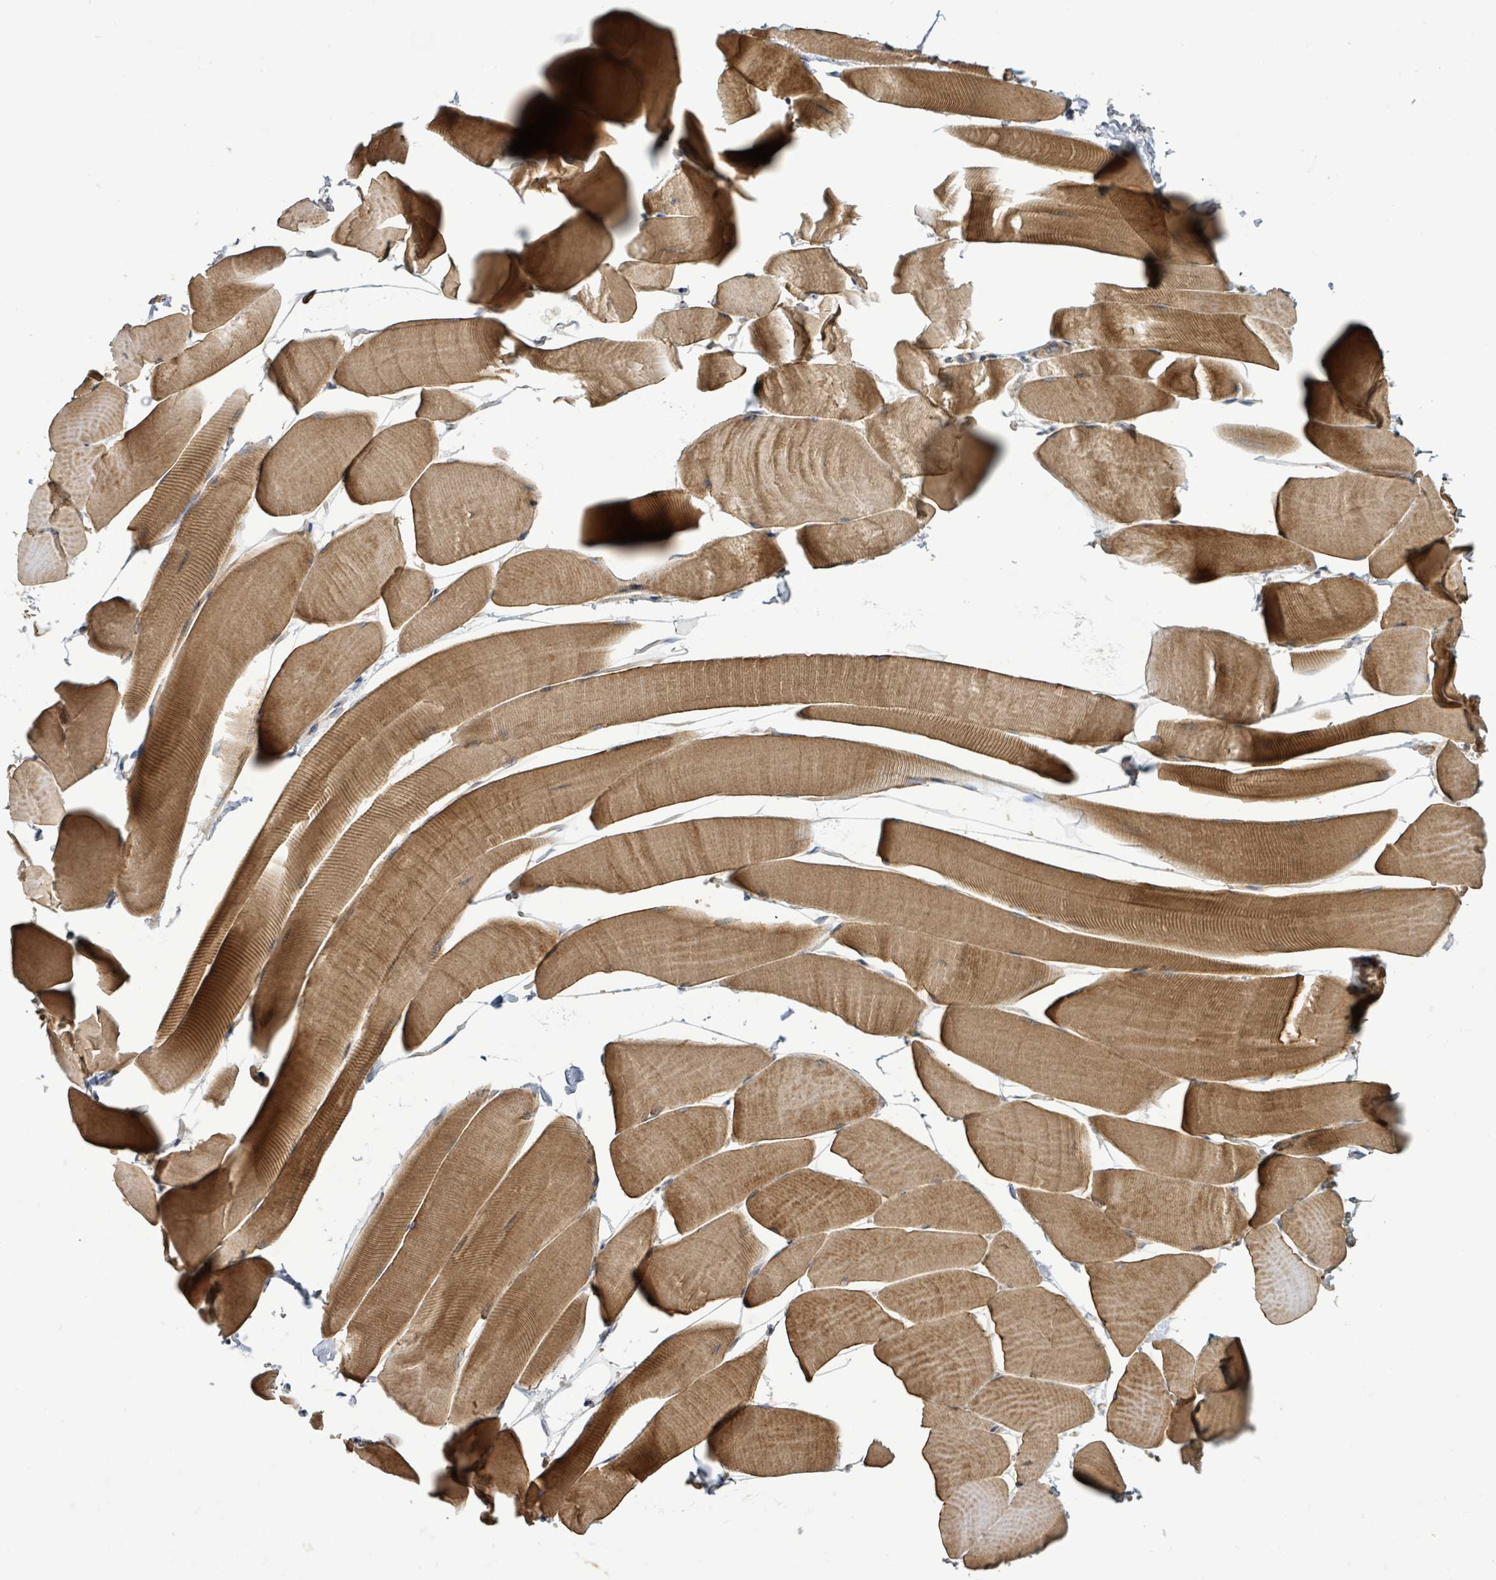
{"staining": {"intensity": "strong", "quantity": ">75%", "location": "cytoplasmic/membranous,nuclear"}, "tissue": "skeletal muscle", "cell_type": "Myocytes", "image_type": "normal", "snomed": [{"axis": "morphology", "description": "Normal tissue, NOS"}, {"axis": "topography", "description": "Skeletal muscle"}], "caption": "Myocytes demonstrate high levels of strong cytoplasmic/membranous,nuclear staining in about >75% of cells in benign human skeletal muscle. Using DAB (3,3'-diaminobenzidine) (brown) and hematoxylin (blue) stains, captured at high magnification using brightfield microscopy.", "gene": "STARD4", "patient": {"sex": "male", "age": 25}}